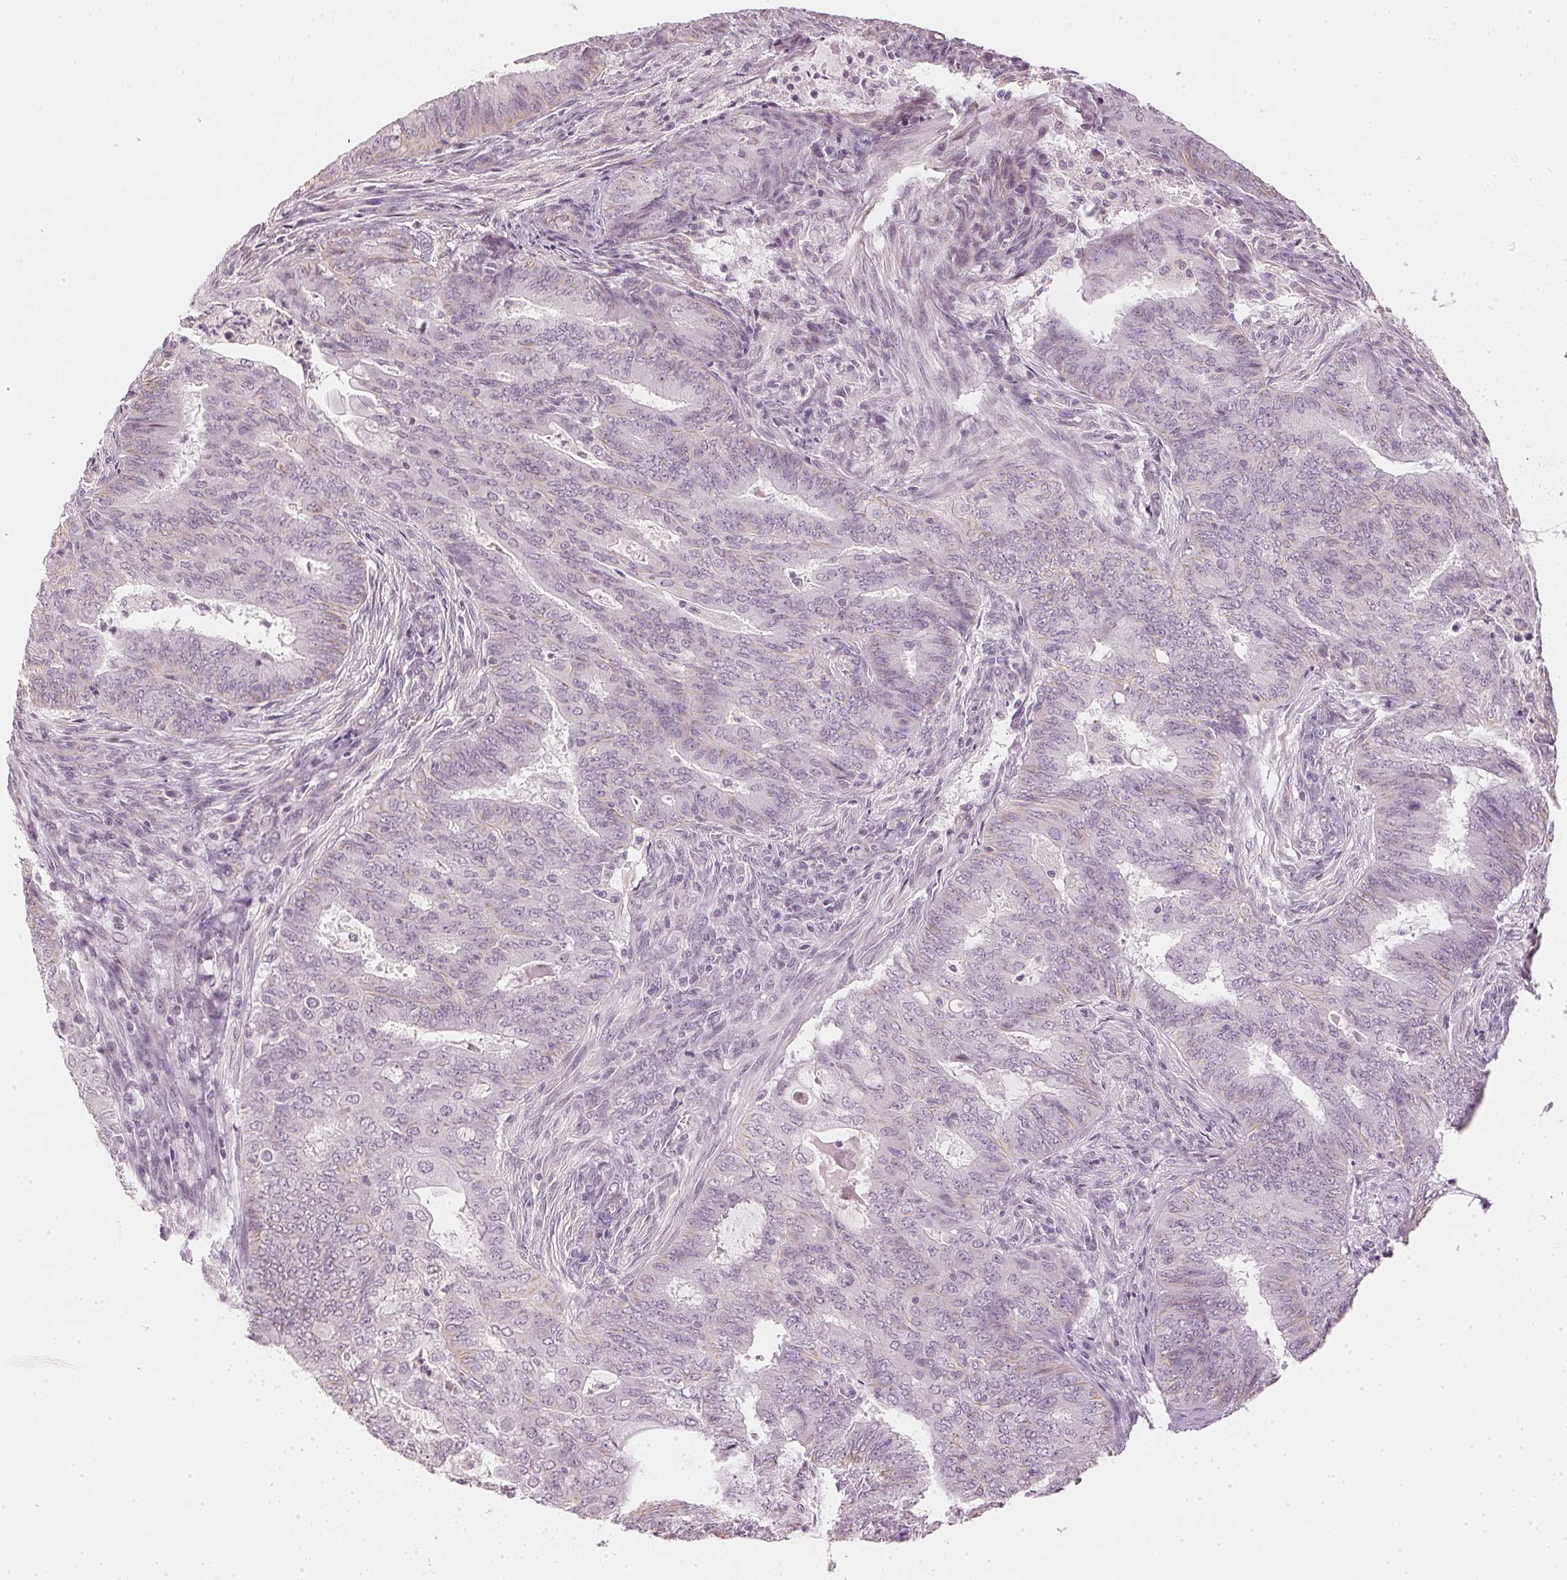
{"staining": {"intensity": "negative", "quantity": "none", "location": "none"}, "tissue": "endometrial cancer", "cell_type": "Tumor cells", "image_type": "cancer", "snomed": [{"axis": "morphology", "description": "Adenocarcinoma, NOS"}, {"axis": "topography", "description": "Endometrium"}], "caption": "IHC image of human endometrial cancer (adenocarcinoma) stained for a protein (brown), which demonstrates no positivity in tumor cells.", "gene": "APLP1", "patient": {"sex": "female", "age": 62}}